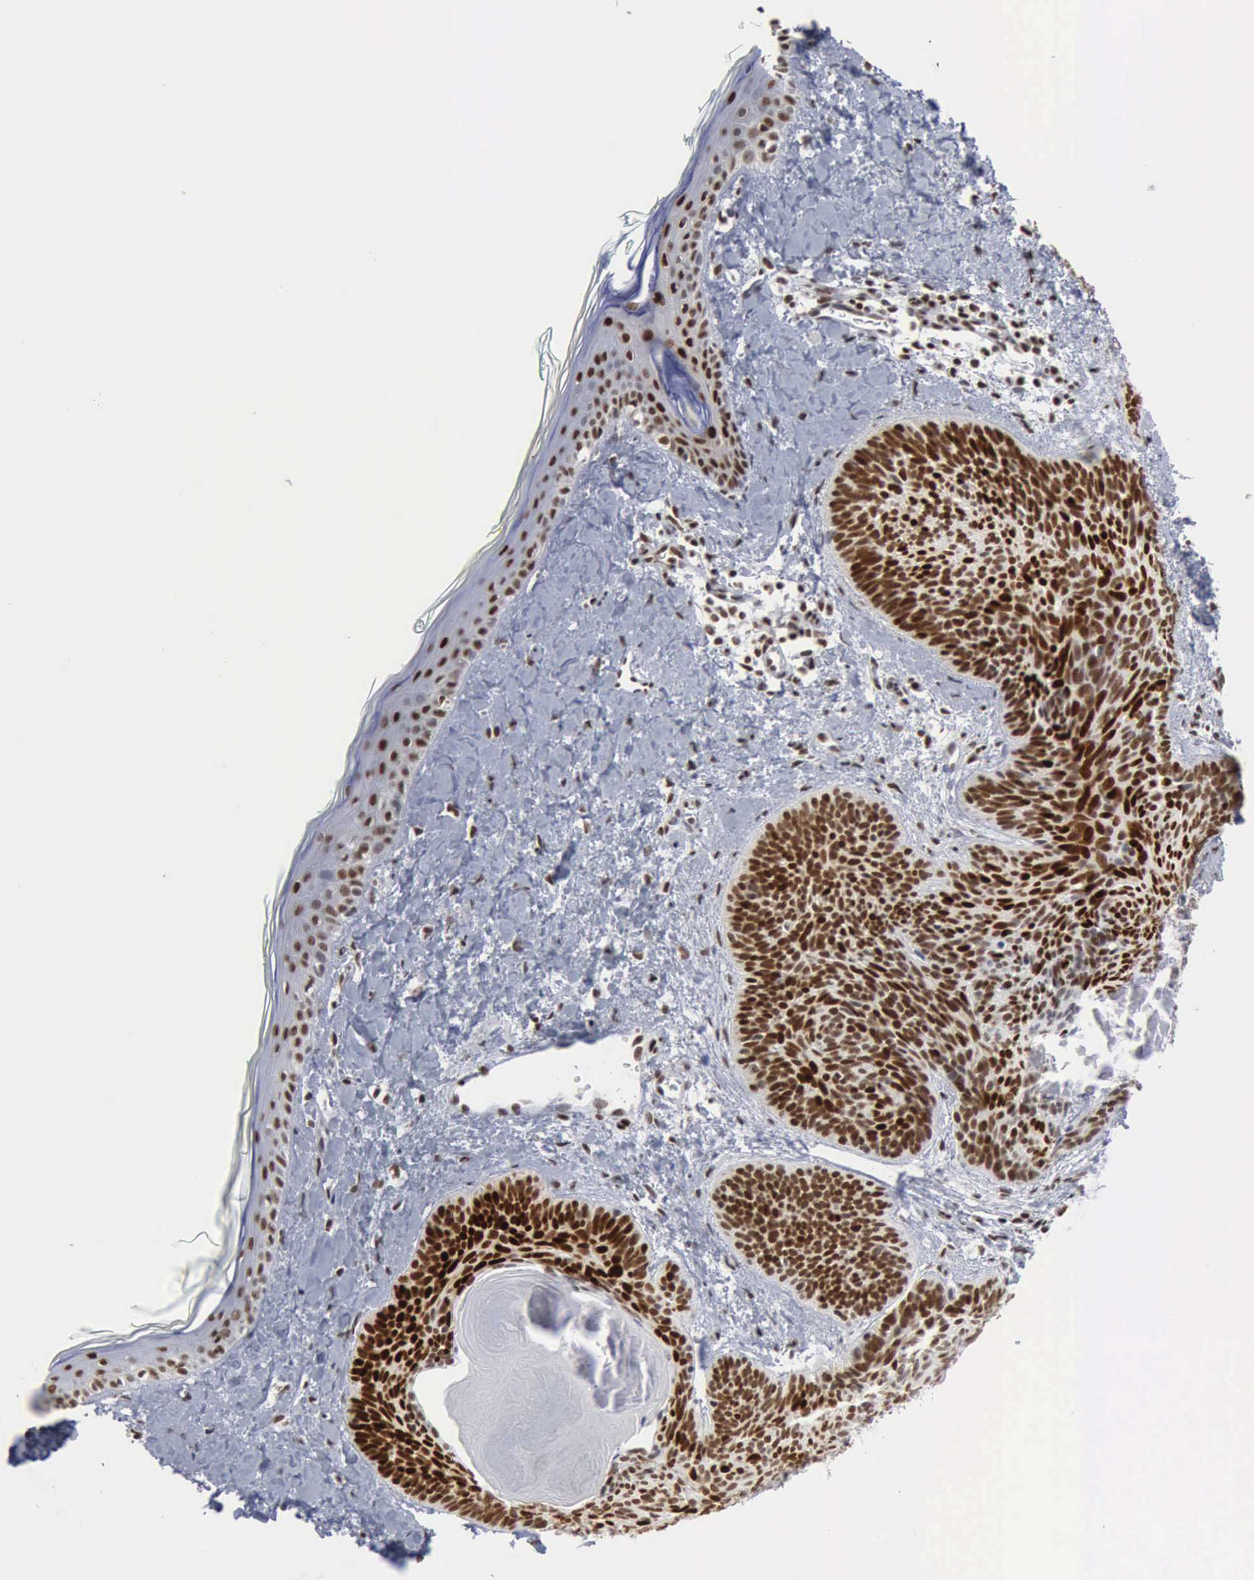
{"staining": {"intensity": "strong", "quantity": ">75%", "location": "nuclear"}, "tissue": "skin cancer", "cell_type": "Tumor cells", "image_type": "cancer", "snomed": [{"axis": "morphology", "description": "Basal cell carcinoma"}, {"axis": "topography", "description": "Skin"}], "caption": "Protein expression analysis of human basal cell carcinoma (skin) reveals strong nuclear staining in approximately >75% of tumor cells.", "gene": "XPA", "patient": {"sex": "female", "age": 81}}